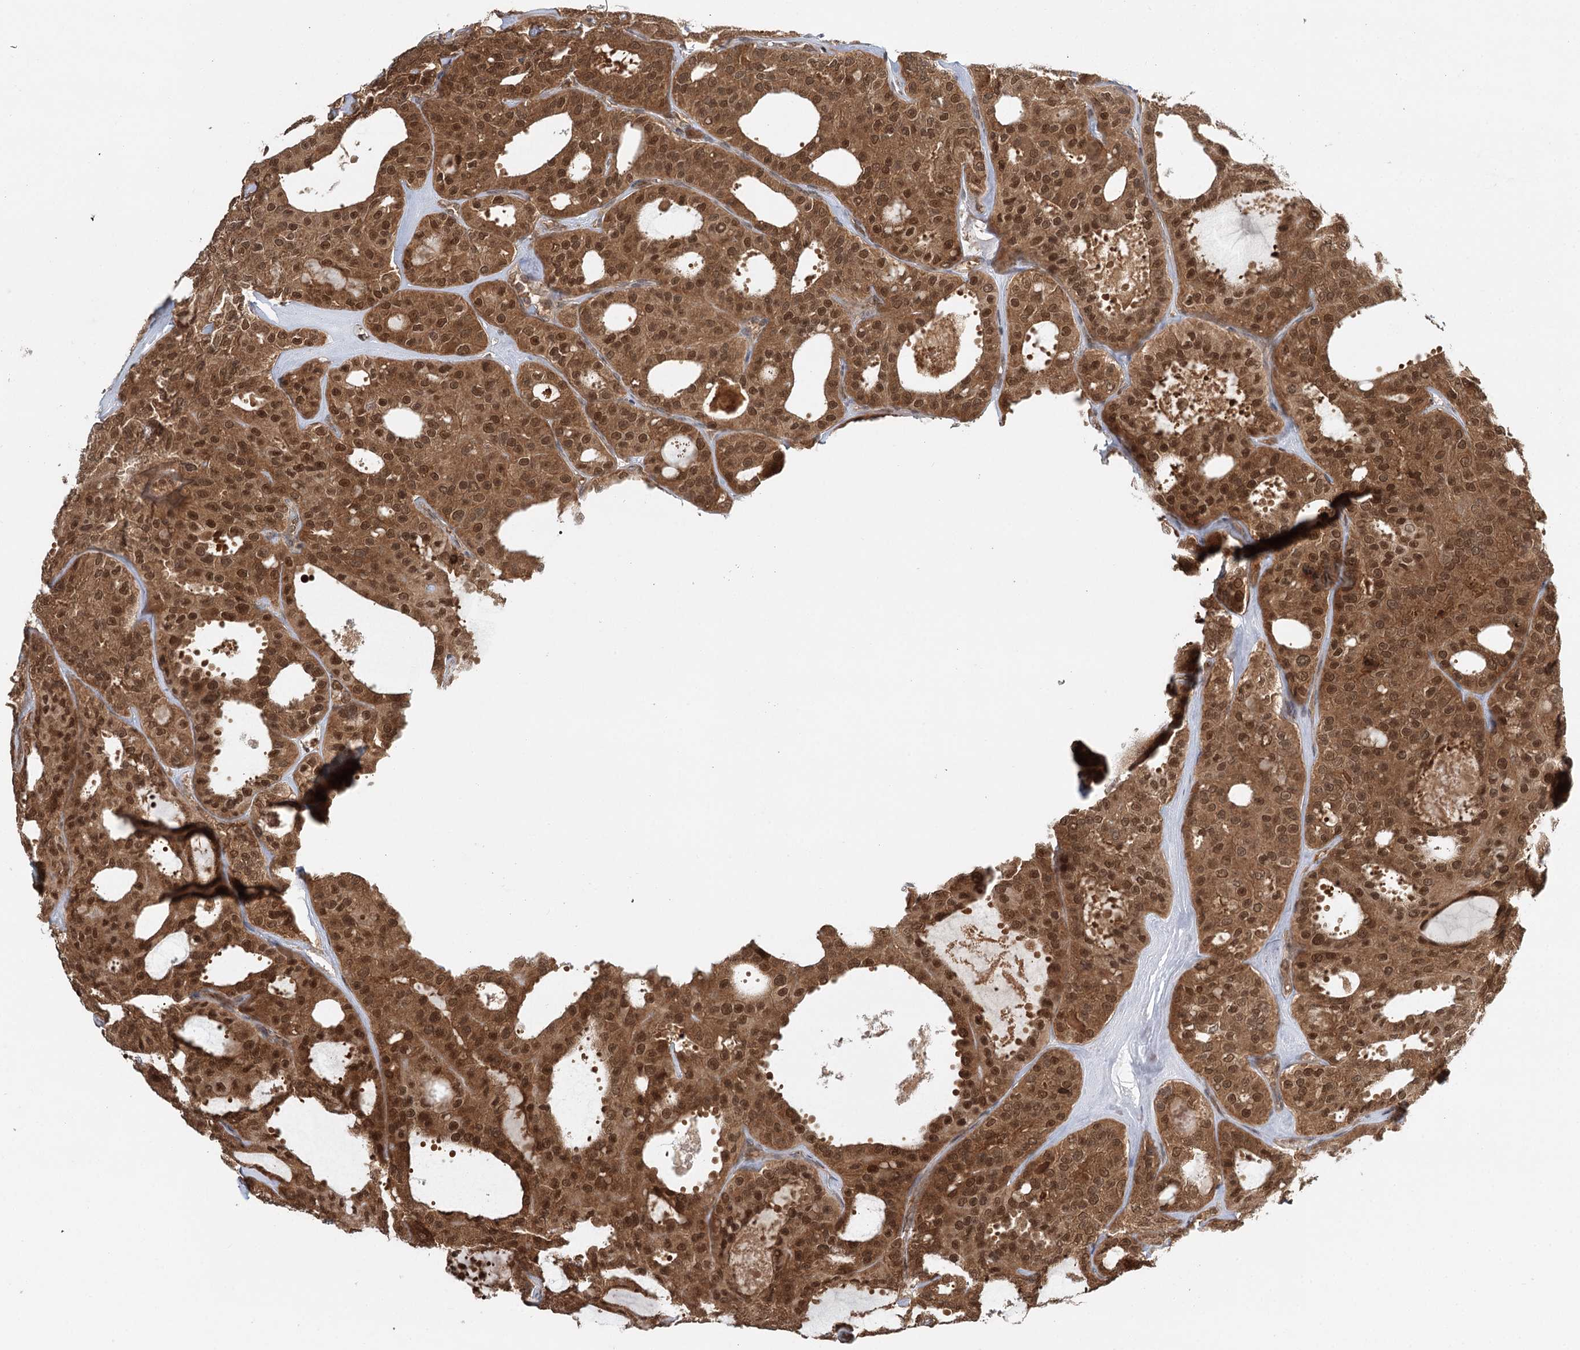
{"staining": {"intensity": "strong", "quantity": ">75%", "location": "cytoplasmic/membranous,nuclear"}, "tissue": "thyroid cancer", "cell_type": "Tumor cells", "image_type": "cancer", "snomed": [{"axis": "morphology", "description": "Follicular adenoma carcinoma, NOS"}, {"axis": "topography", "description": "Thyroid gland"}], "caption": "Strong cytoplasmic/membranous and nuclear staining for a protein is appreciated in about >75% of tumor cells of follicular adenoma carcinoma (thyroid) using IHC.", "gene": "N6AMT1", "patient": {"sex": "male", "age": 75}}